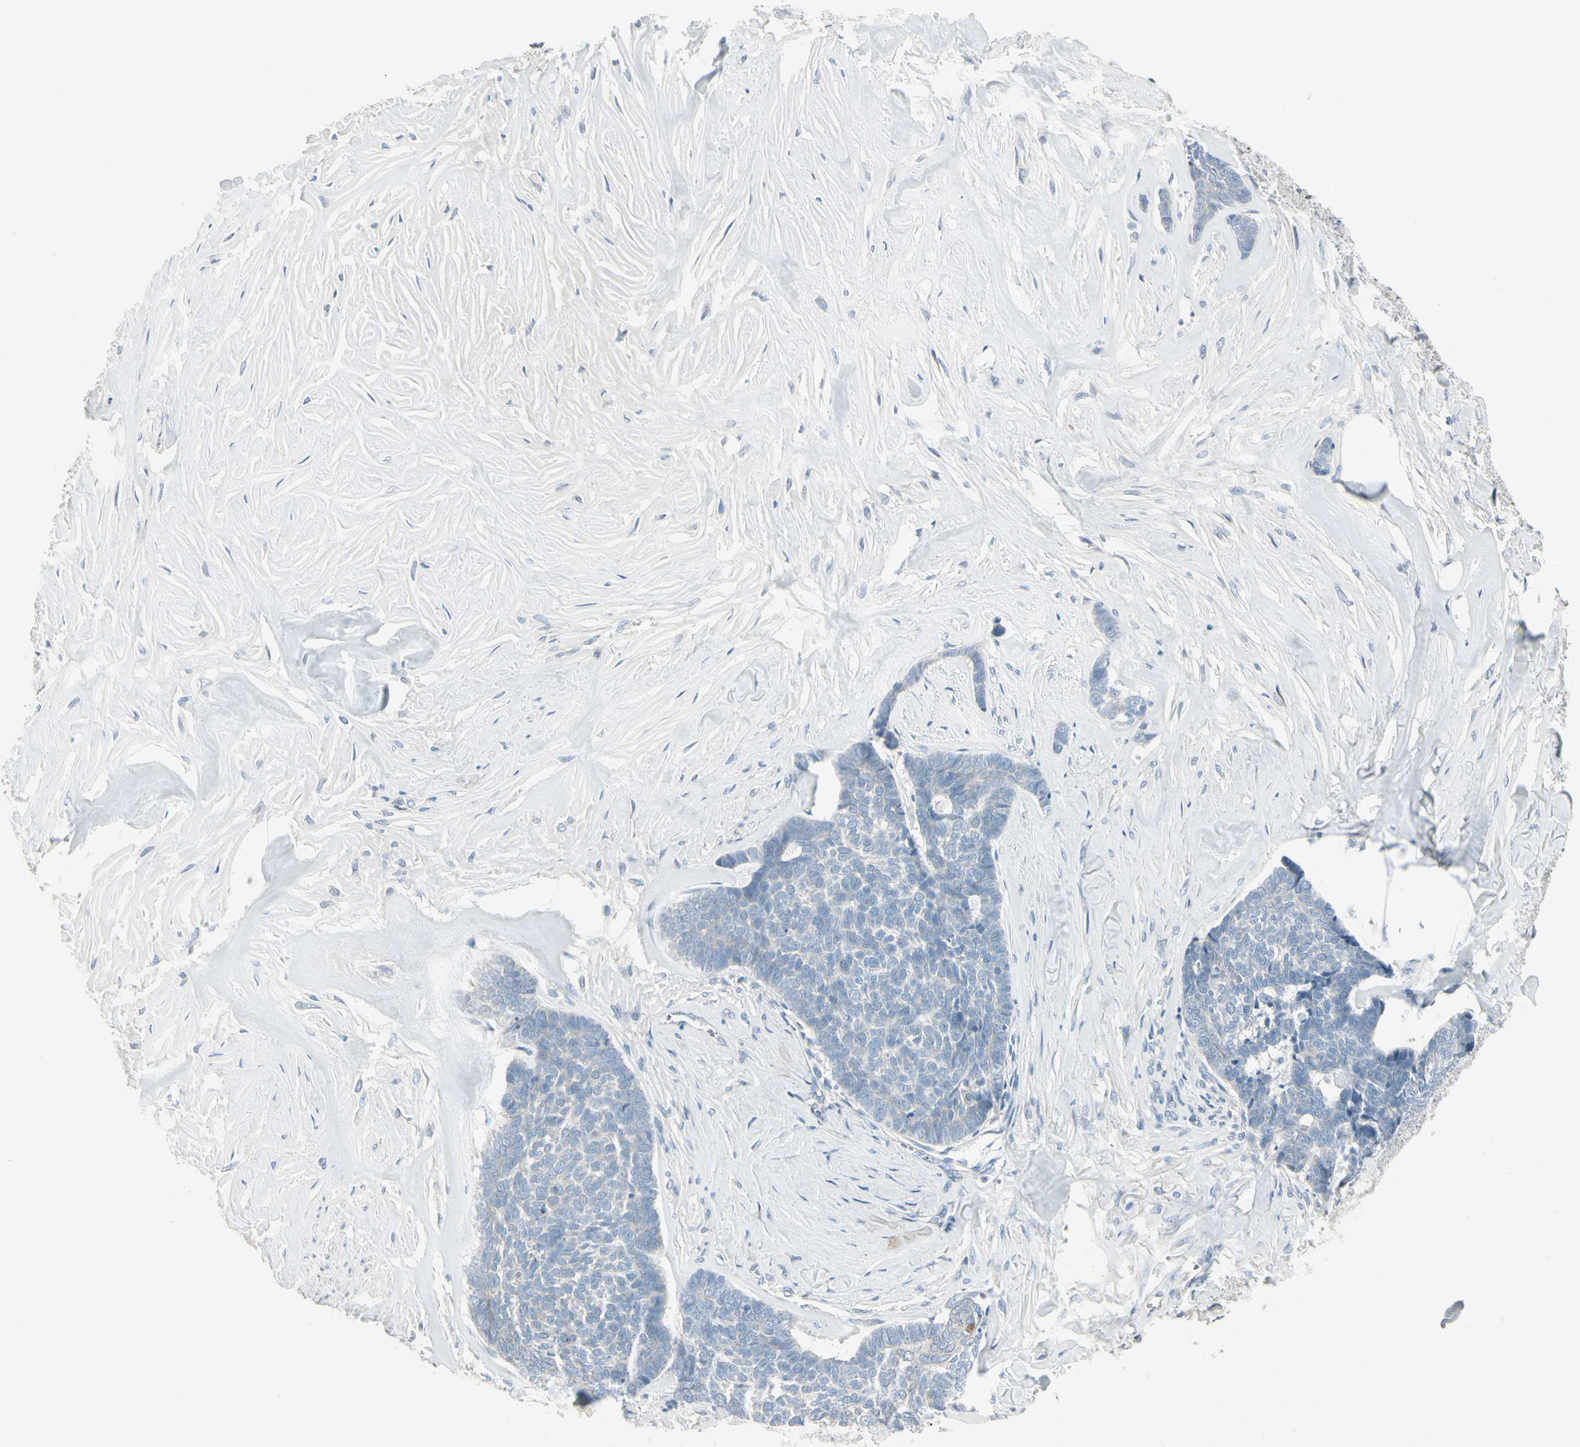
{"staining": {"intensity": "negative", "quantity": "none", "location": "none"}, "tissue": "skin cancer", "cell_type": "Tumor cells", "image_type": "cancer", "snomed": [{"axis": "morphology", "description": "Basal cell carcinoma"}, {"axis": "topography", "description": "Skin"}], "caption": "Immunohistochemical staining of basal cell carcinoma (skin) demonstrates no significant positivity in tumor cells. Nuclei are stained in blue.", "gene": "SPINK4", "patient": {"sex": "male", "age": 84}}